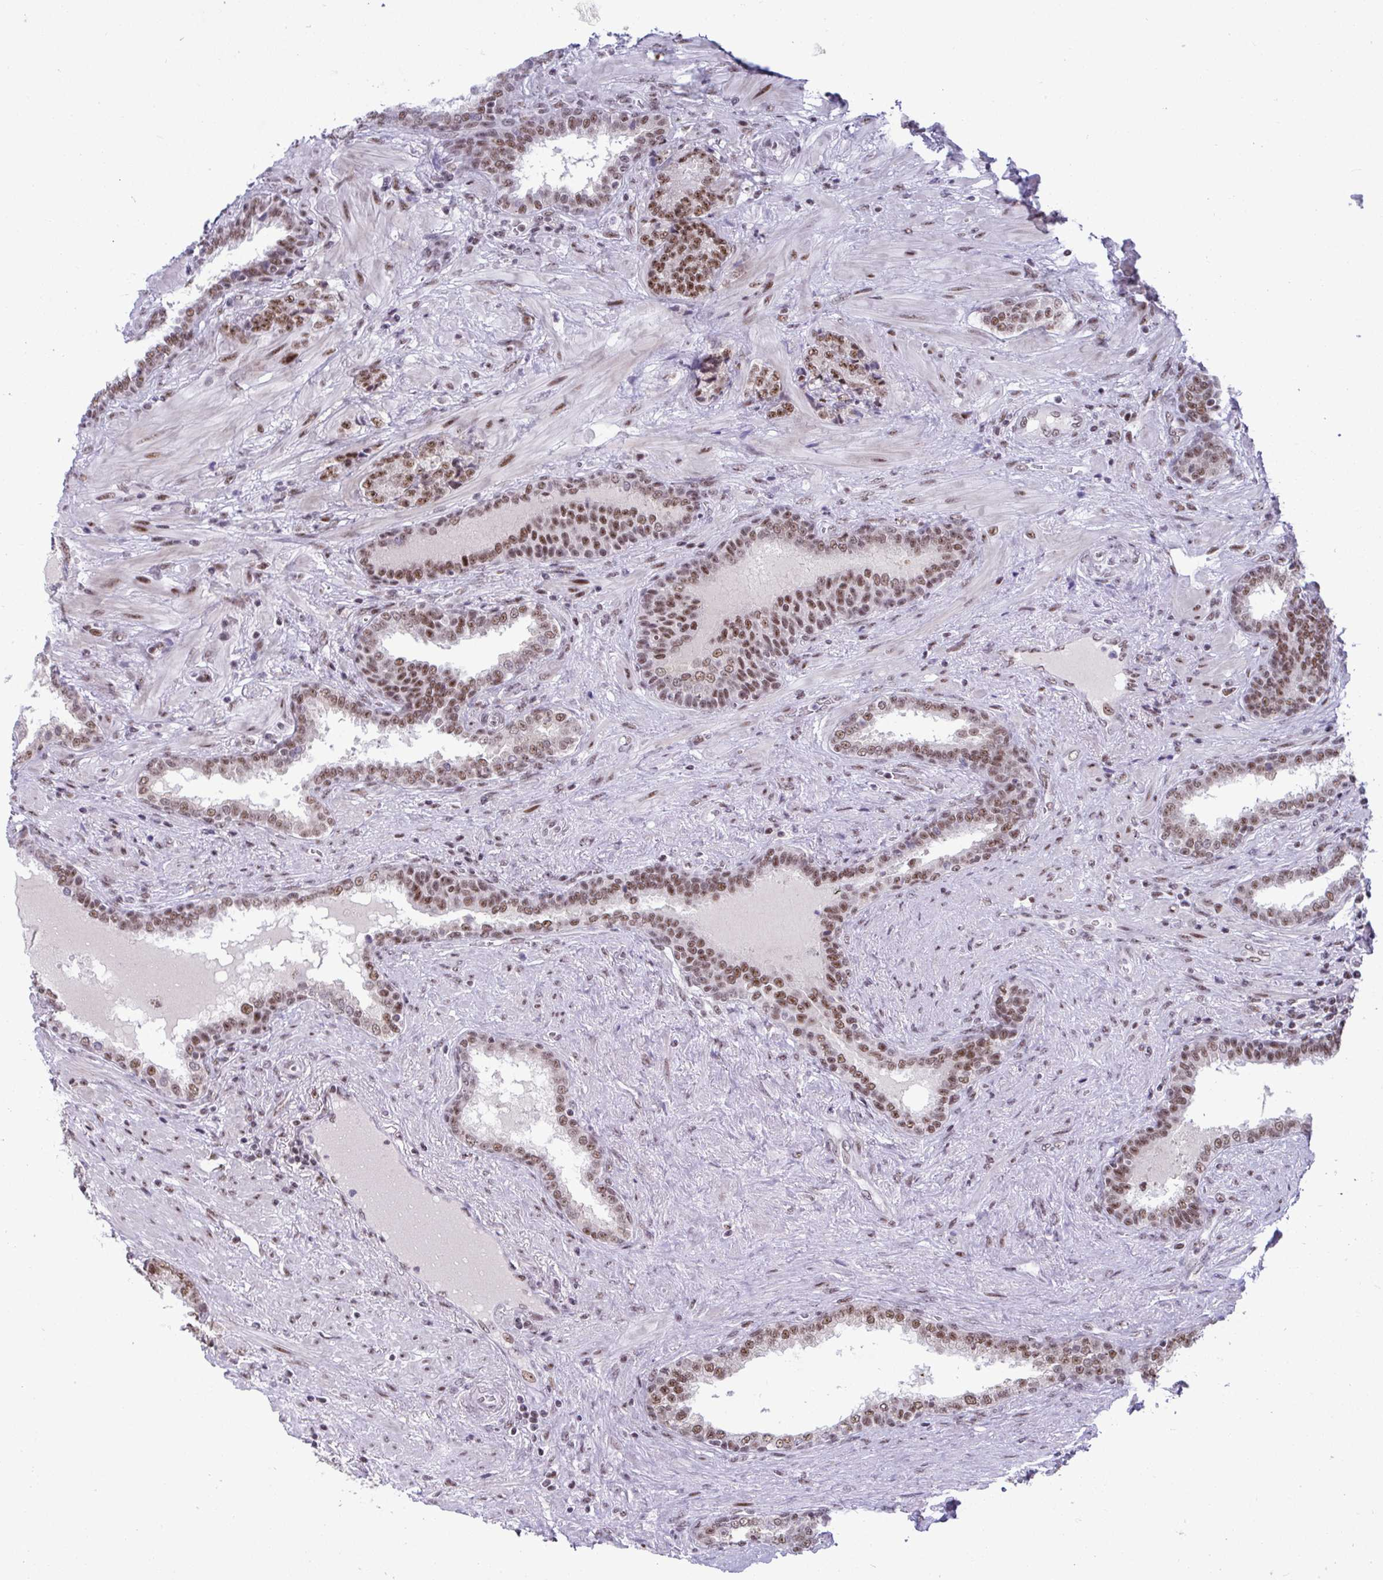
{"staining": {"intensity": "moderate", "quantity": ">75%", "location": "nuclear"}, "tissue": "prostate cancer", "cell_type": "Tumor cells", "image_type": "cancer", "snomed": [{"axis": "morphology", "description": "Adenocarcinoma, High grade"}, {"axis": "topography", "description": "Prostate"}], "caption": "Immunohistochemical staining of human prostate cancer (adenocarcinoma (high-grade)) demonstrates moderate nuclear protein staining in about >75% of tumor cells.", "gene": "WBP11", "patient": {"sex": "male", "age": 72}}